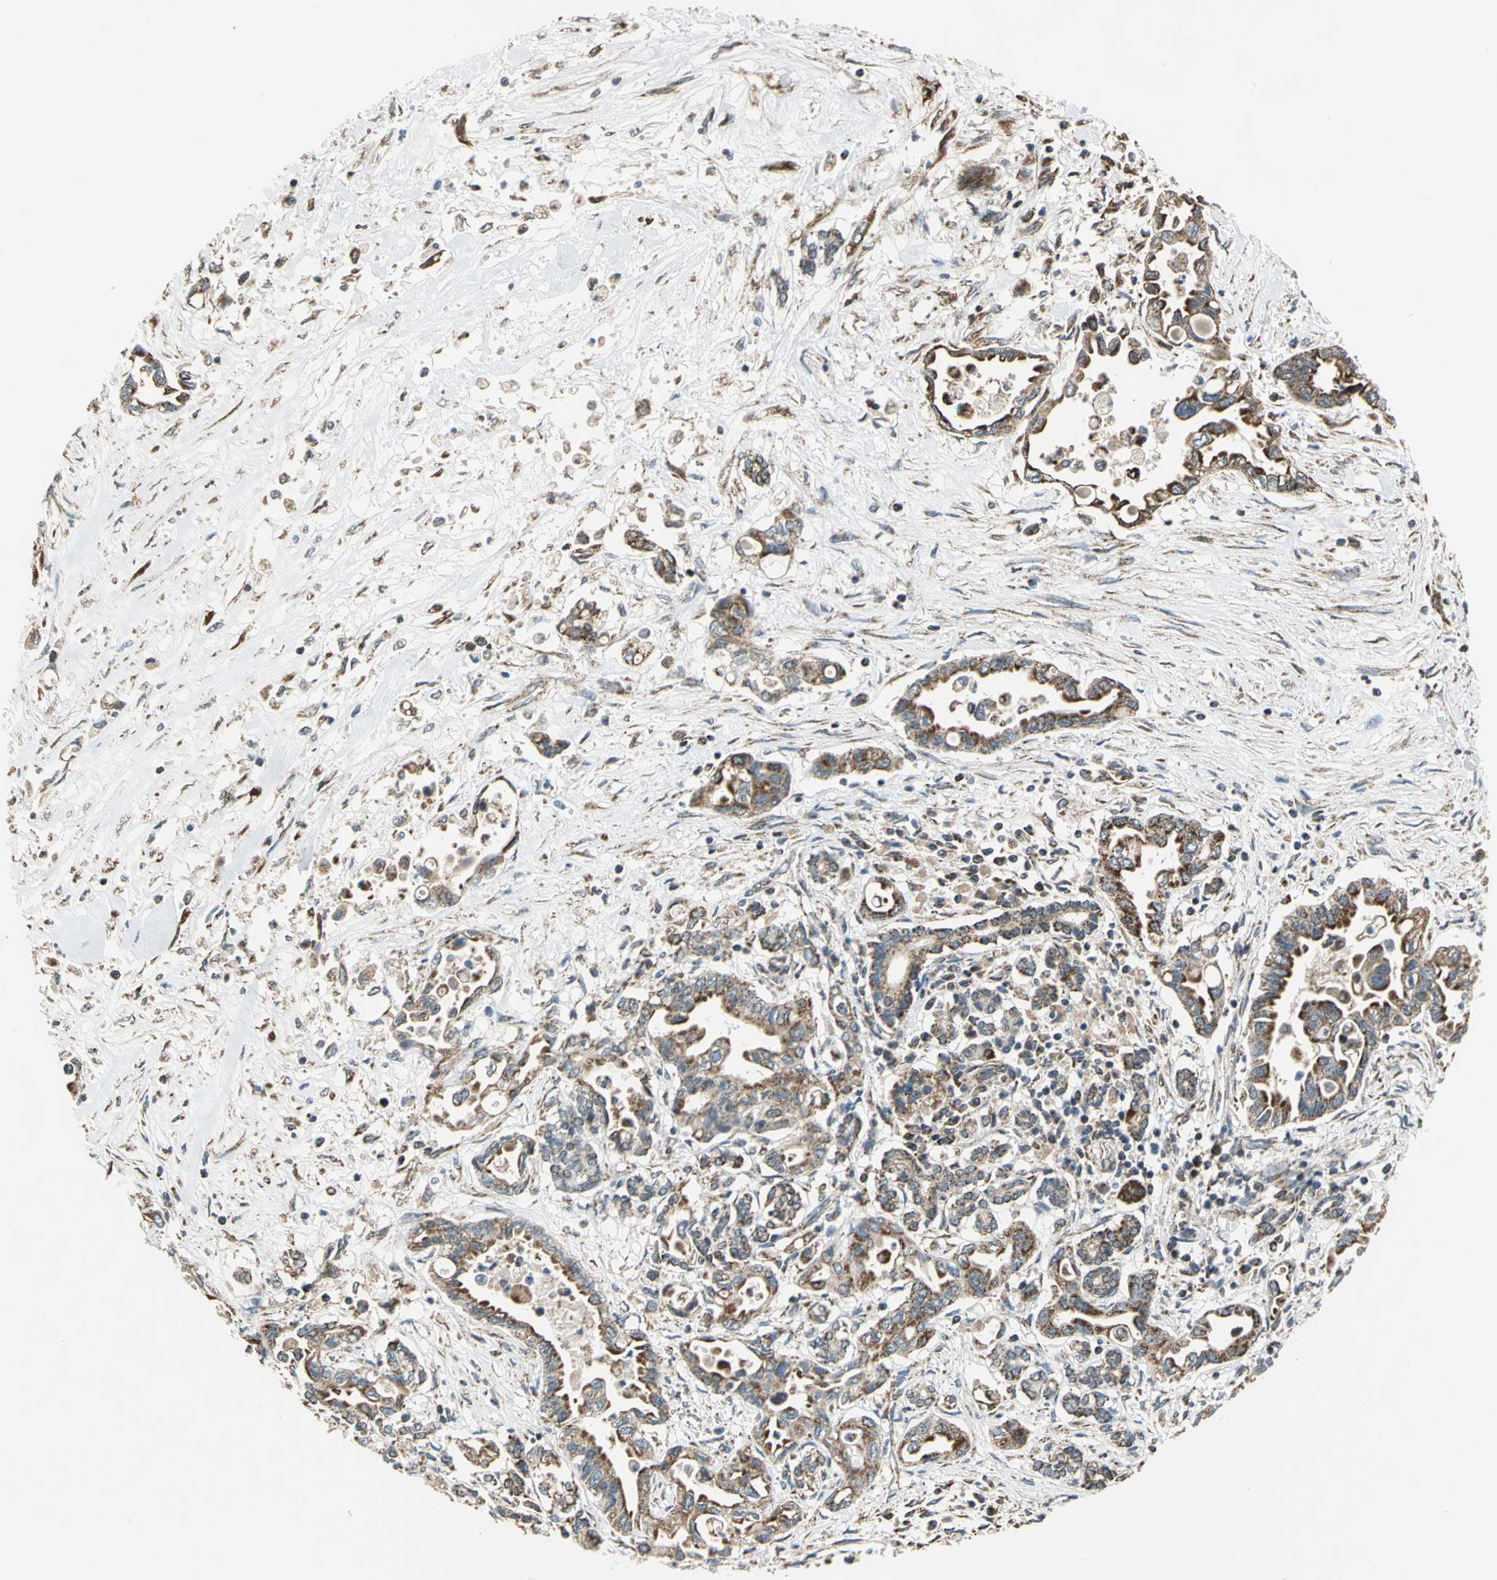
{"staining": {"intensity": "moderate", "quantity": ">75%", "location": "cytoplasmic/membranous"}, "tissue": "pancreatic cancer", "cell_type": "Tumor cells", "image_type": "cancer", "snomed": [{"axis": "morphology", "description": "Adenocarcinoma, NOS"}, {"axis": "topography", "description": "Pancreas"}], "caption": "Adenocarcinoma (pancreatic) tissue shows moderate cytoplasmic/membranous positivity in about >75% of tumor cells, visualized by immunohistochemistry.", "gene": "MRPS22", "patient": {"sex": "female", "age": 57}}